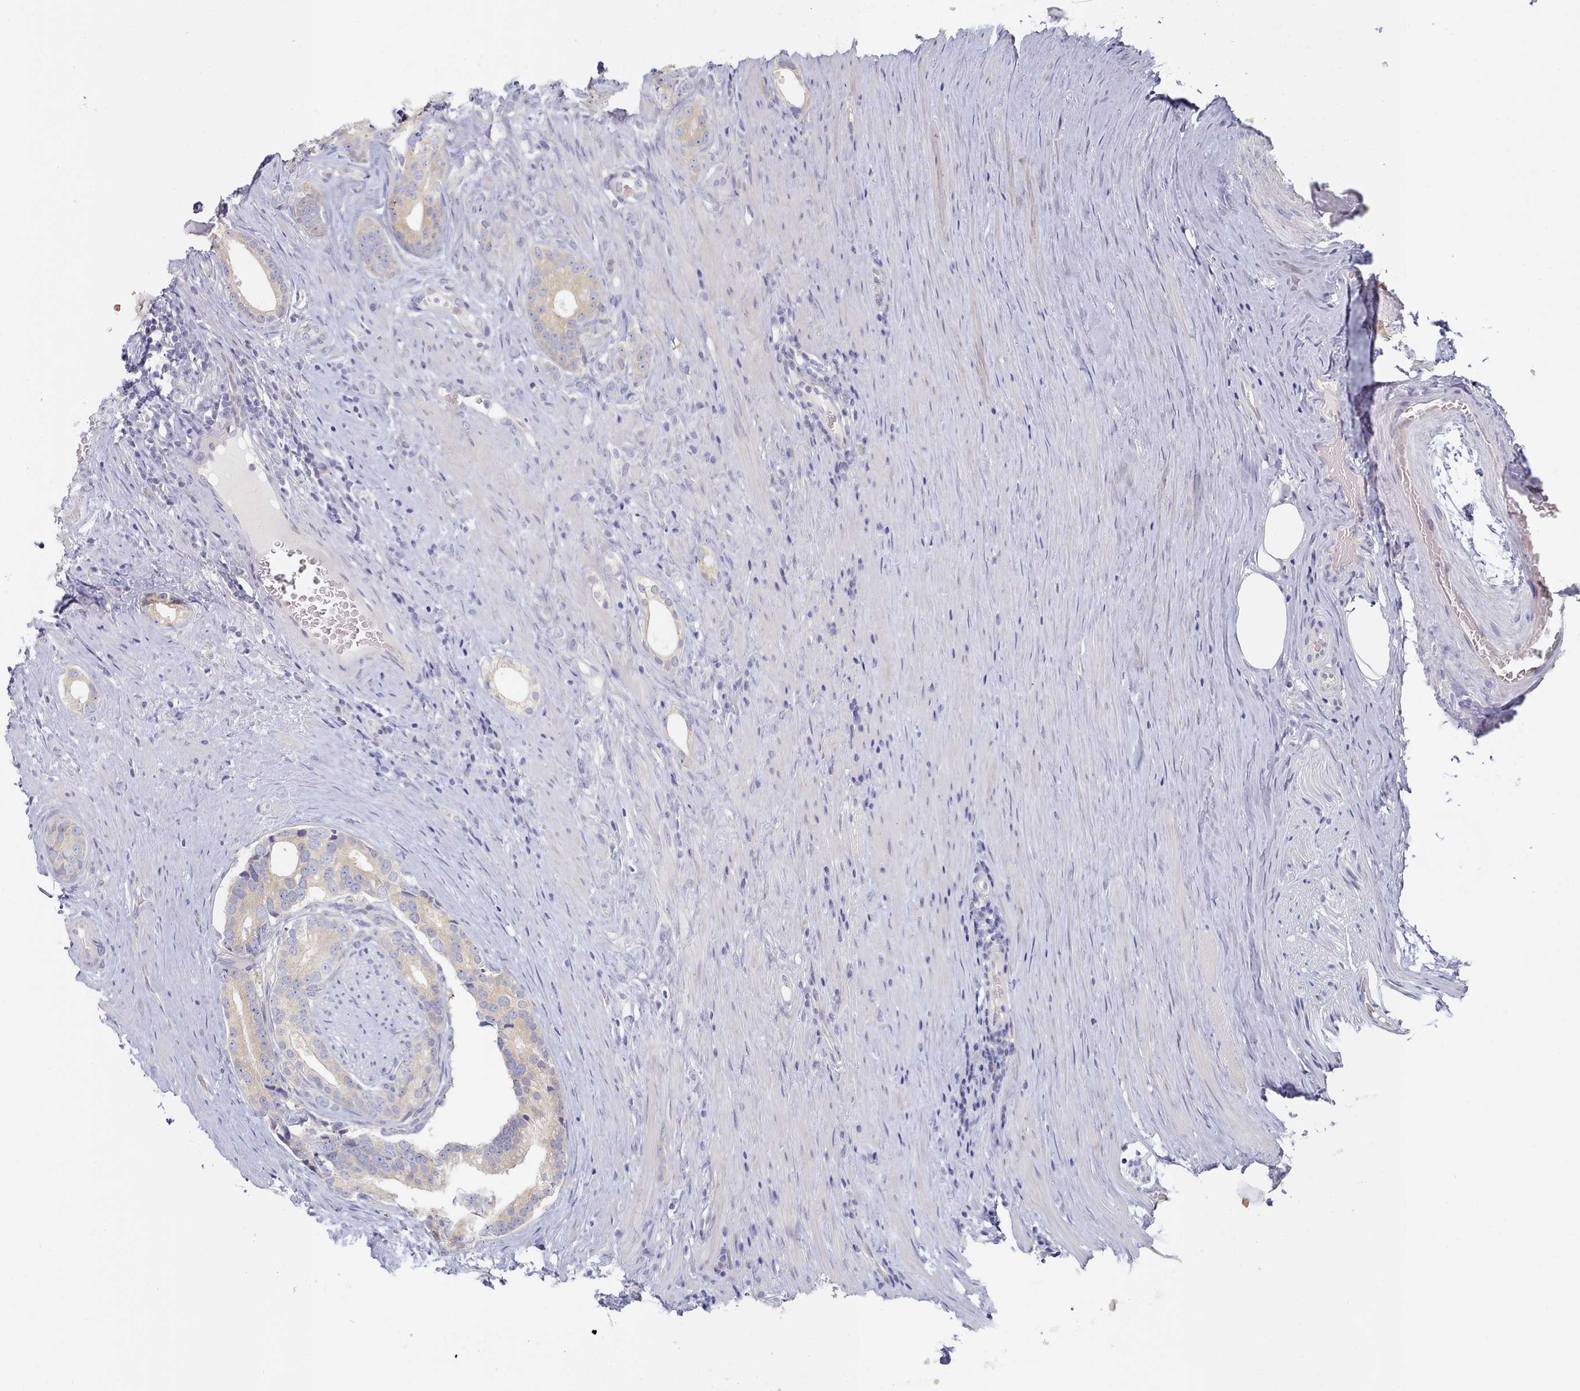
{"staining": {"intensity": "weak", "quantity": "<25%", "location": "cytoplasmic/membranous"}, "tissue": "prostate cancer", "cell_type": "Tumor cells", "image_type": "cancer", "snomed": [{"axis": "morphology", "description": "Adenocarcinoma, Low grade"}, {"axis": "topography", "description": "Prostate"}], "caption": "DAB (3,3'-diaminobenzidine) immunohistochemical staining of prostate cancer reveals no significant positivity in tumor cells.", "gene": "TYW1B", "patient": {"sex": "male", "age": 71}}